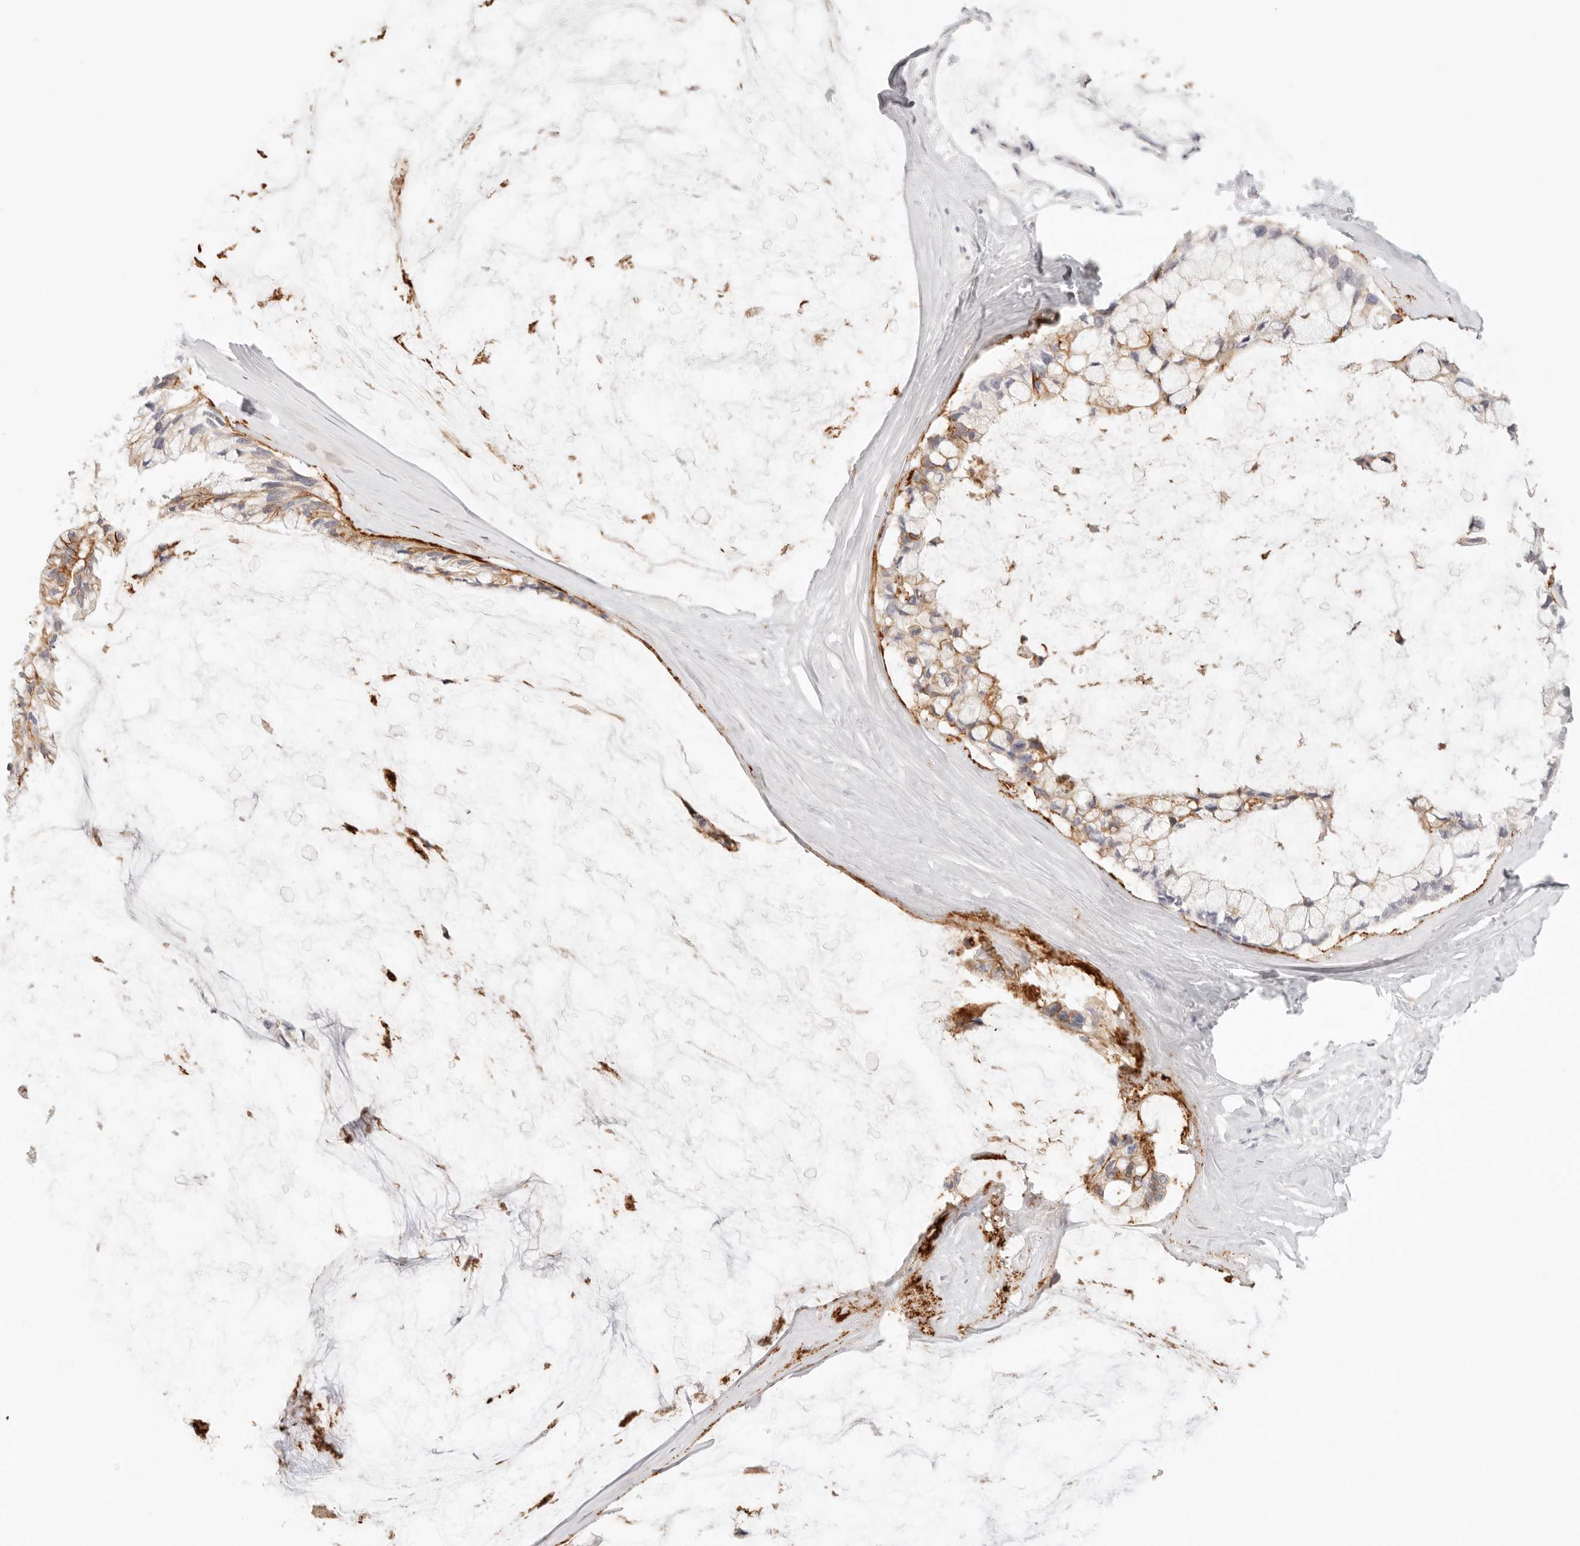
{"staining": {"intensity": "moderate", "quantity": "25%-75%", "location": "cytoplasmic/membranous"}, "tissue": "ovarian cancer", "cell_type": "Tumor cells", "image_type": "cancer", "snomed": [{"axis": "morphology", "description": "Cystadenocarcinoma, mucinous, NOS"}, {"axis": "topography", "description": "Ovary"}], "caption": "Ovarian mucinous cystadenocarcinoma stained for a protein shows moderate cytoplasmic/membranous positivity in tumor cells. The protein of interest is shown in brown color, while the nuclei are stained blue.", "gene": "CEP120", "patient": {"sex": "female", "age": 39}}